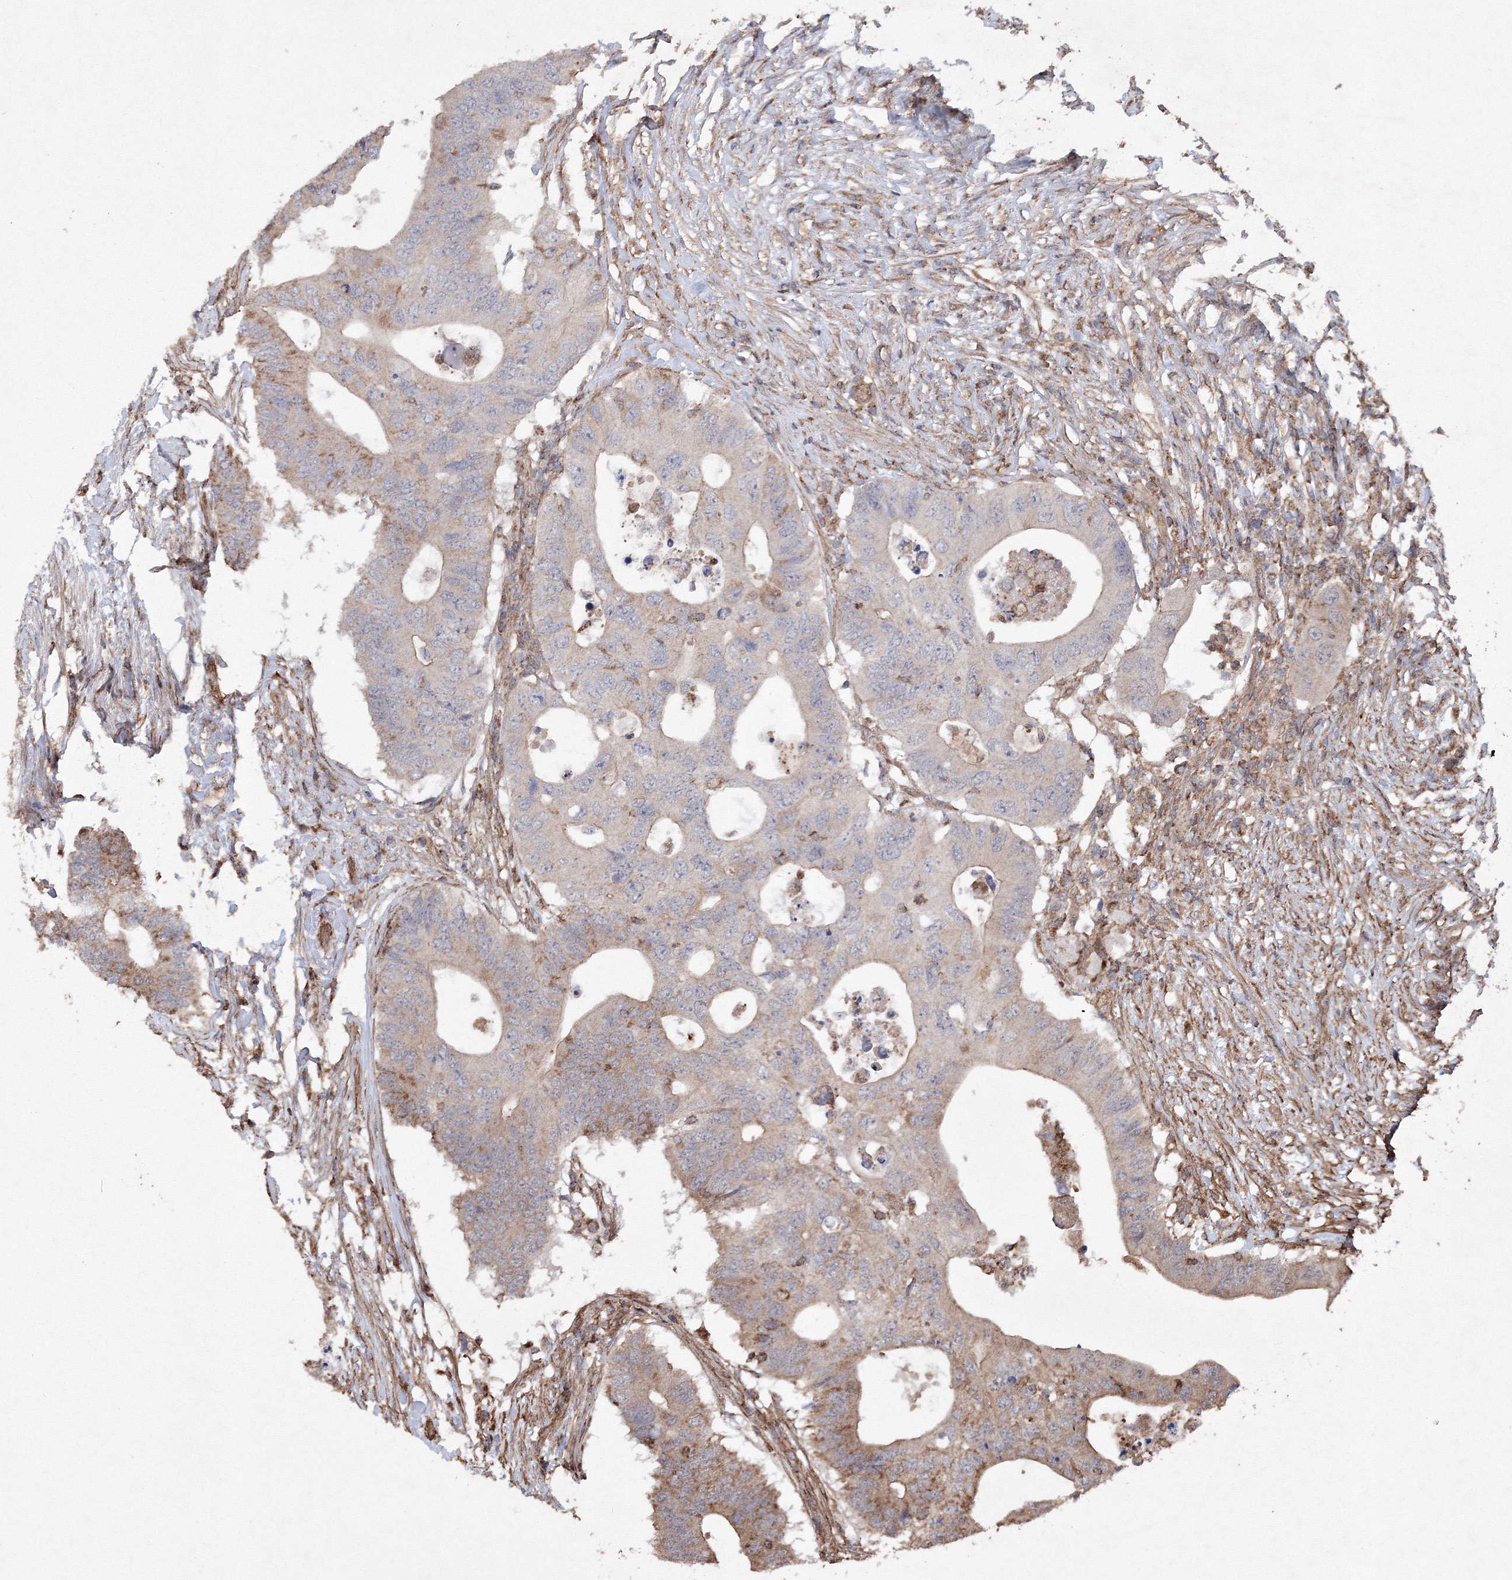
{"staining": {"intensity": "moderate", "quantity": "25%-75%", "location": "cytoplasmic/membranous"}, "tissue": "colorectal cancer", "cell_type": "Tumor cells", "image_type": "cancer", "snomed": [{"axis": "morphology", "description": "Adenocarcinoma, NOS"}, {"axis": "topography", "description": "Colon"}], "caption": "Immunohistochemical staining of colorectal adenocarcinoma reveals moderate cytoplasmic/membranous protein staining in approximately 25%-75% of tumor cells.", "gene": "TMEM139", "patient": {"sex": "male", "age": 71}}